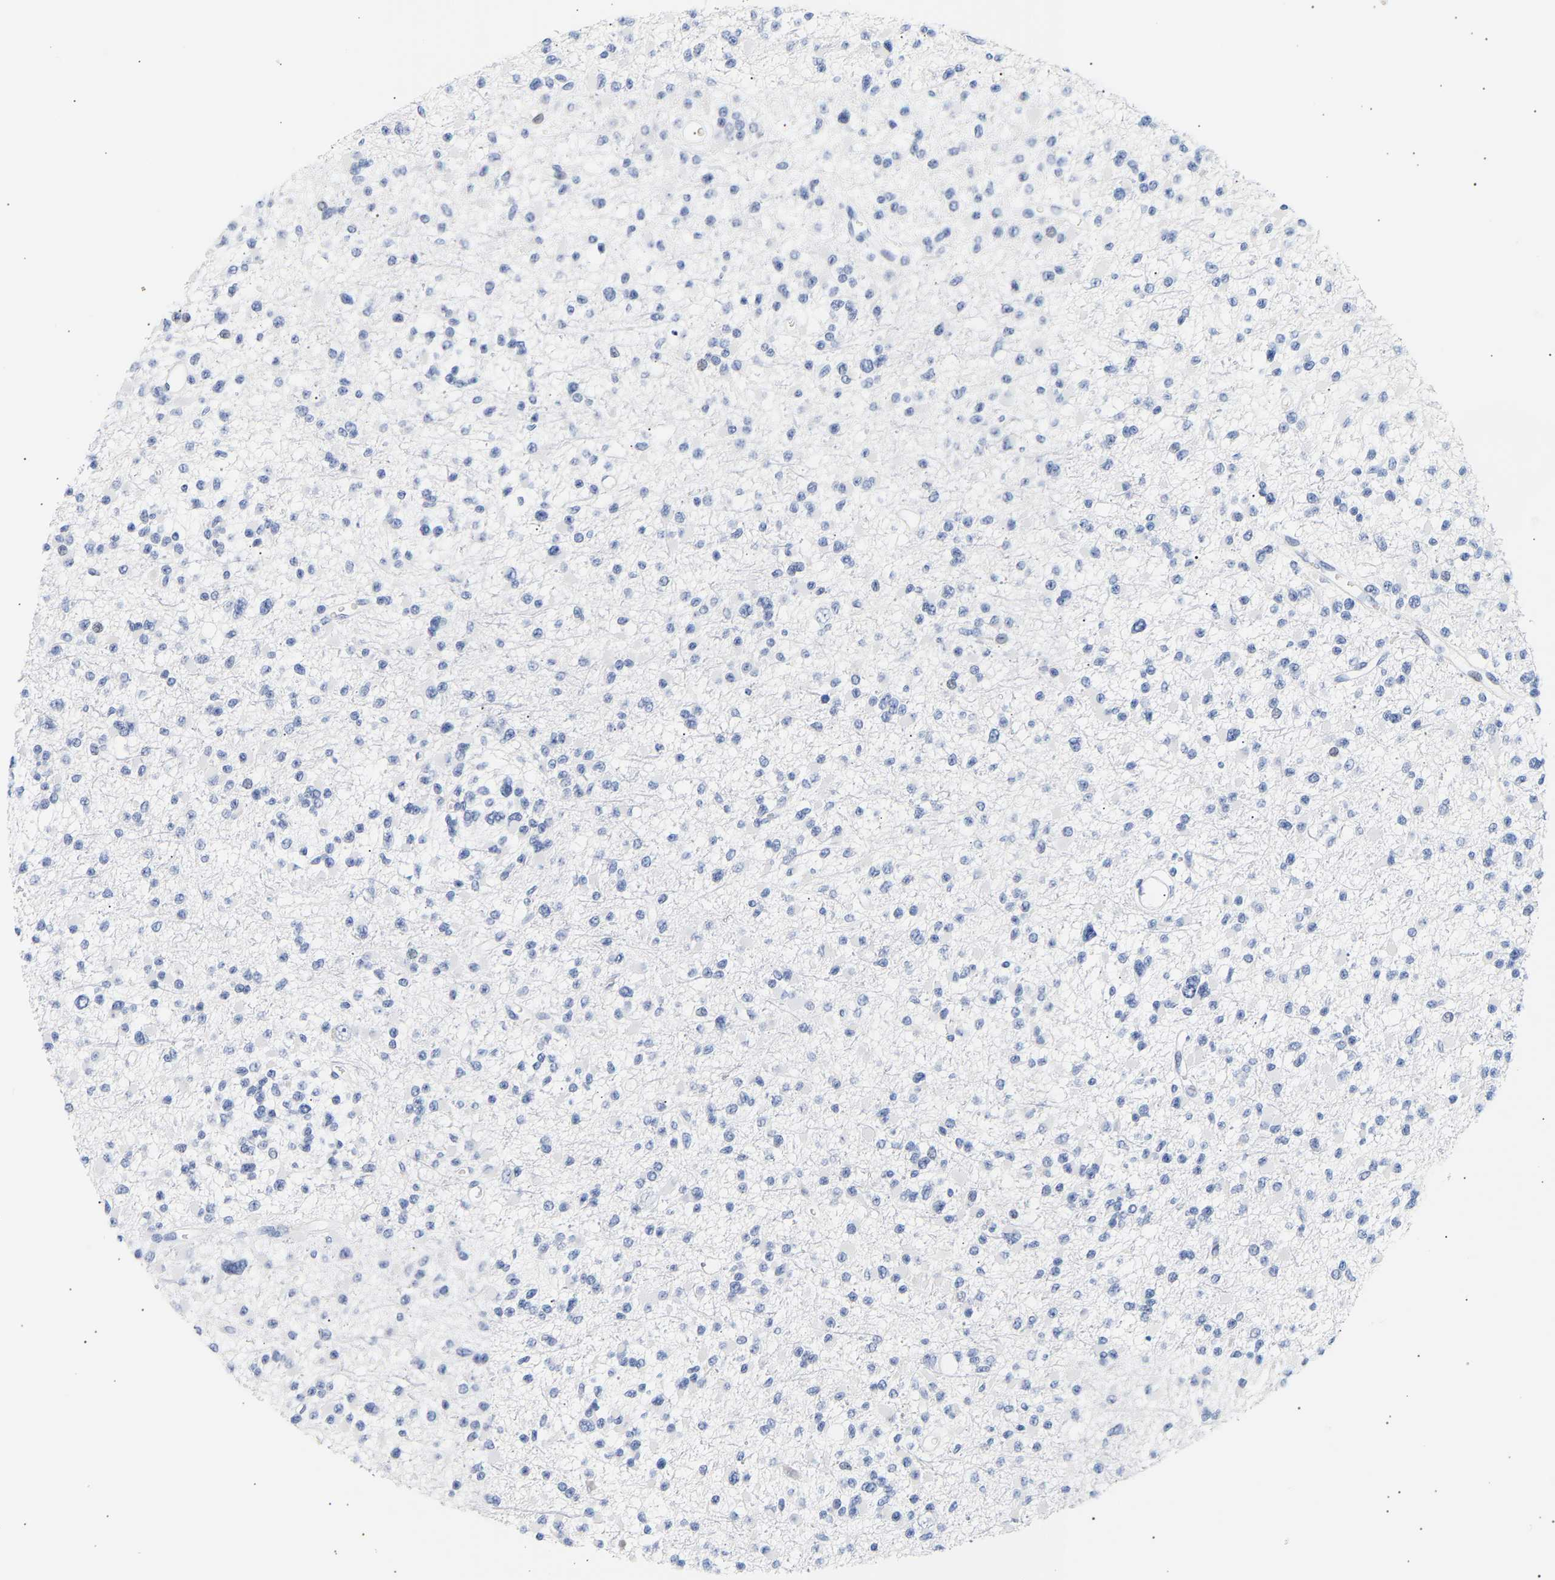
{"staining": {"intensity": "negative", "quantity": "none", "location": "none"}, "tissue": "glioma", "cell_type": "Tumor cells", "image_type": "cancer", "snomed": [{"axis": "morphology", "description": "Glioma, malignant, Low grade"}, {"axis": "topography", "description": "Brain"}], "caption": "The IHC photomicrograph has no significant staining in tumor cells of low-grade glioma (malignant) tissue. The staining is performed using DAB brown chromogen with nuclei counter-stained in using hematoxylin.", "gene": "SPINK2", "patient": {"sex": "female", "age": 22}}